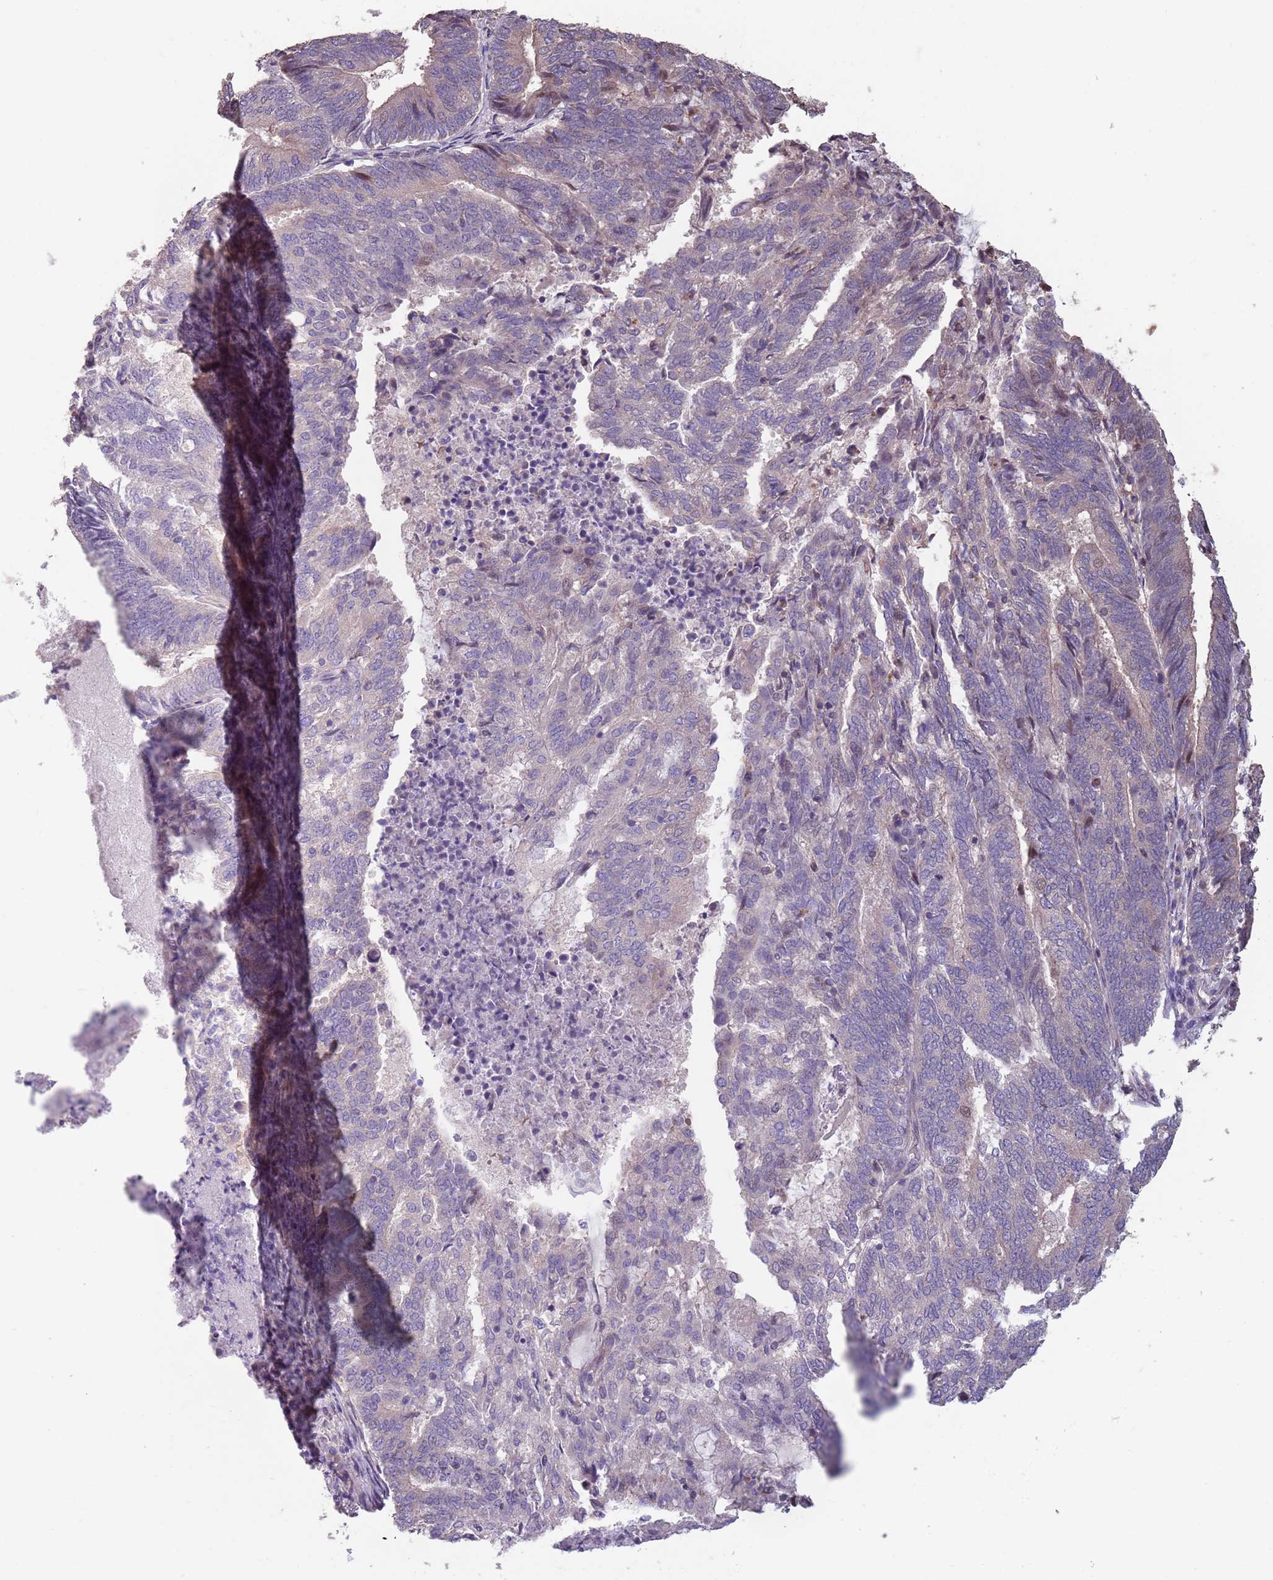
{"staining": {"intensity": "weak", "quantity": "<25%", "location": "cytoplasmic/membranous"}, "tissue": "endometrial cancer", "cell_type": "Tumor cells", "image_type": "cancer", "snomed": [{"axis": "morphology", "description": "Adenocarcinoma, NOS"}, {"axis": "topography", "description": "Endometrium"}], "caption": "A histopathology image of endometrial cancer stained for a protein exhibits no brown staining in tumor cells. The staining is performed using DAB brown chromogen with nuclei counter-stained in using hematoxylin.", "gene": "MBD3L1", "patient": {"sex": "female", "age": 80}}